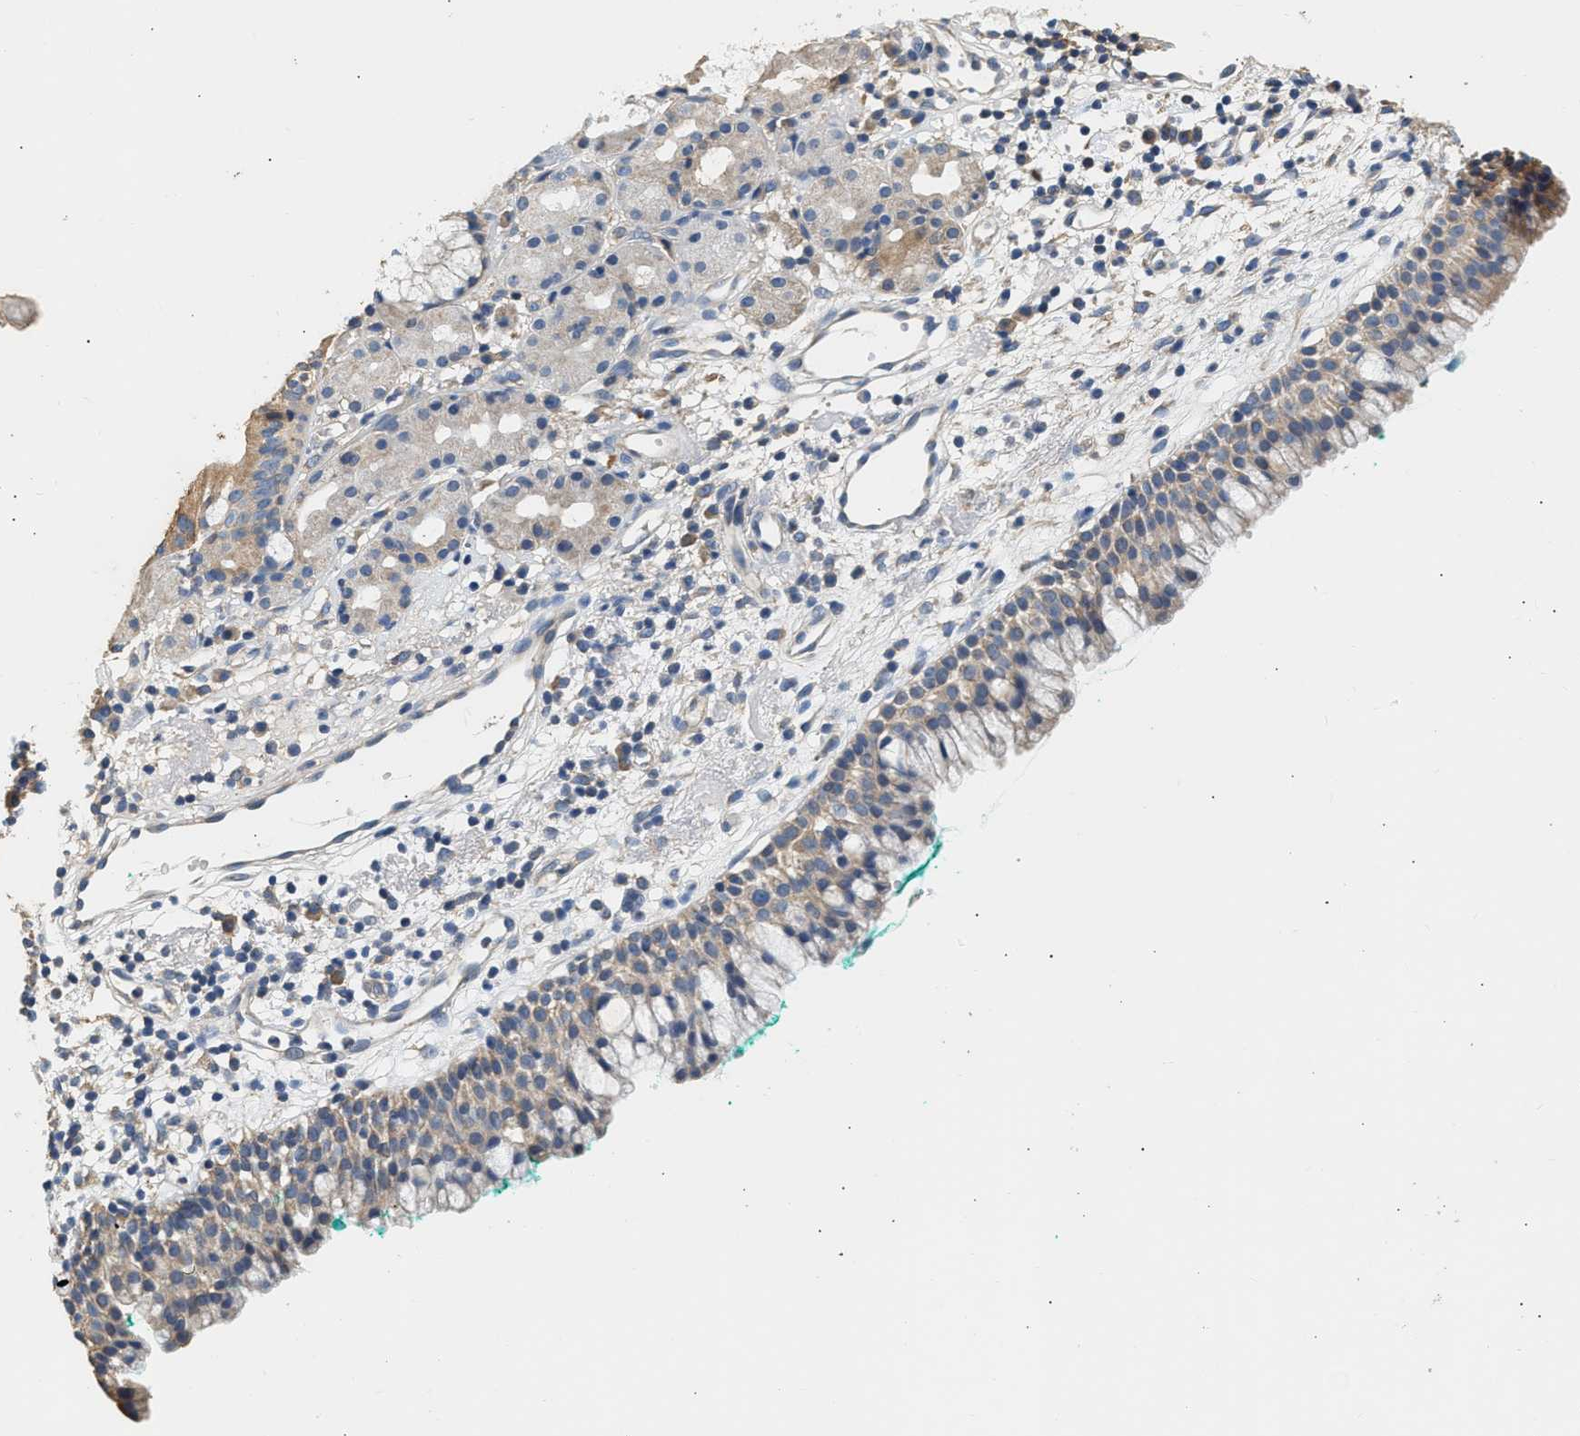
{"staining": {"intensity": "weak", "quantity": ">75%", "location": "cytoplasmic/membranous"}, "tissue": "nasopharynx", "cell_type": "Respiratory epithelial cells", "image_type": "normal", "snomed": [{"axis": "morphology", "description": "Normal tissue, NOS"}, {"axis": "morphology", "description": "Basal cell carcinoma"}, {"axis": "topography", "description": "Cartilage tissue"}, {"axis": "topography", "description": "Nasopharynx"}, {"axis": "topography", "description": "Oral tissue"}], "caption": "Respiratory epithelial cells show low levels of weak cytoplasmic/membranous staining in approximately >75% of cells in benign nasopharynx.", "gene": "WDR31", "patient": {"sex": "female", "age": 77}}